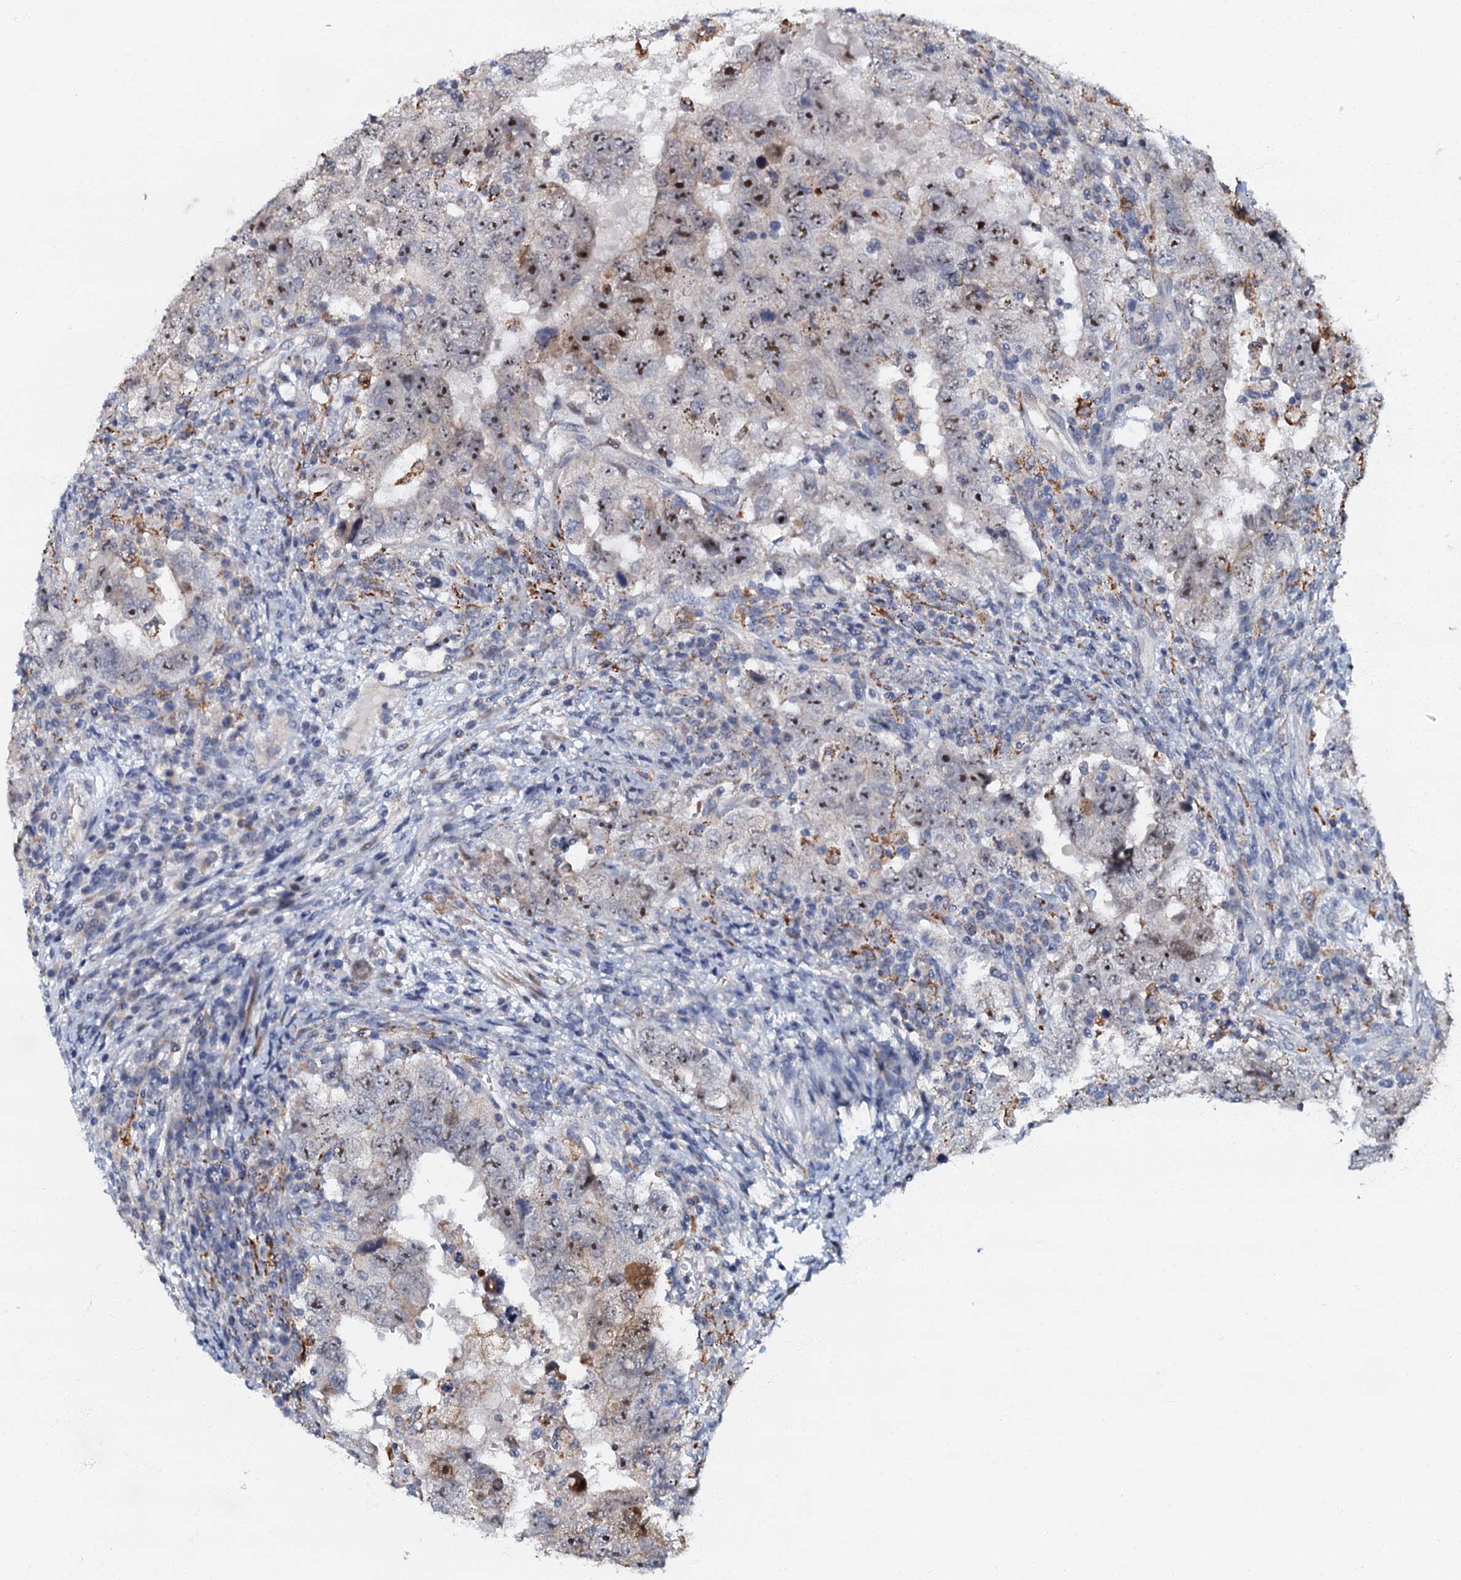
{"staining": {"intensity": "moderate", "quantity": ">75%", "location": "nuclear"}, "tissue": "testis cancer", "cell_type": "Tumor cells", "image_type": "cancer", "snomed": [{"axis": "morphology", "description": "Carcinoma, Embryonal, NOS"}, {"axis": "topography", "description": "Testis"}], "caption": "Testis cancer (embryonal carcinoma) stained with IHC displays moderate nuclear staining in approximately >75% of tumor cells. The staining was performed using DAB (3,3'-diaminobenzidine) to visualize the protein expression in brown, while the nuclei were stained in blue with hematoxylin (Magnification: 20x).", "gene": "OLAH", "patient": {"sex": "male", "age": 26}}